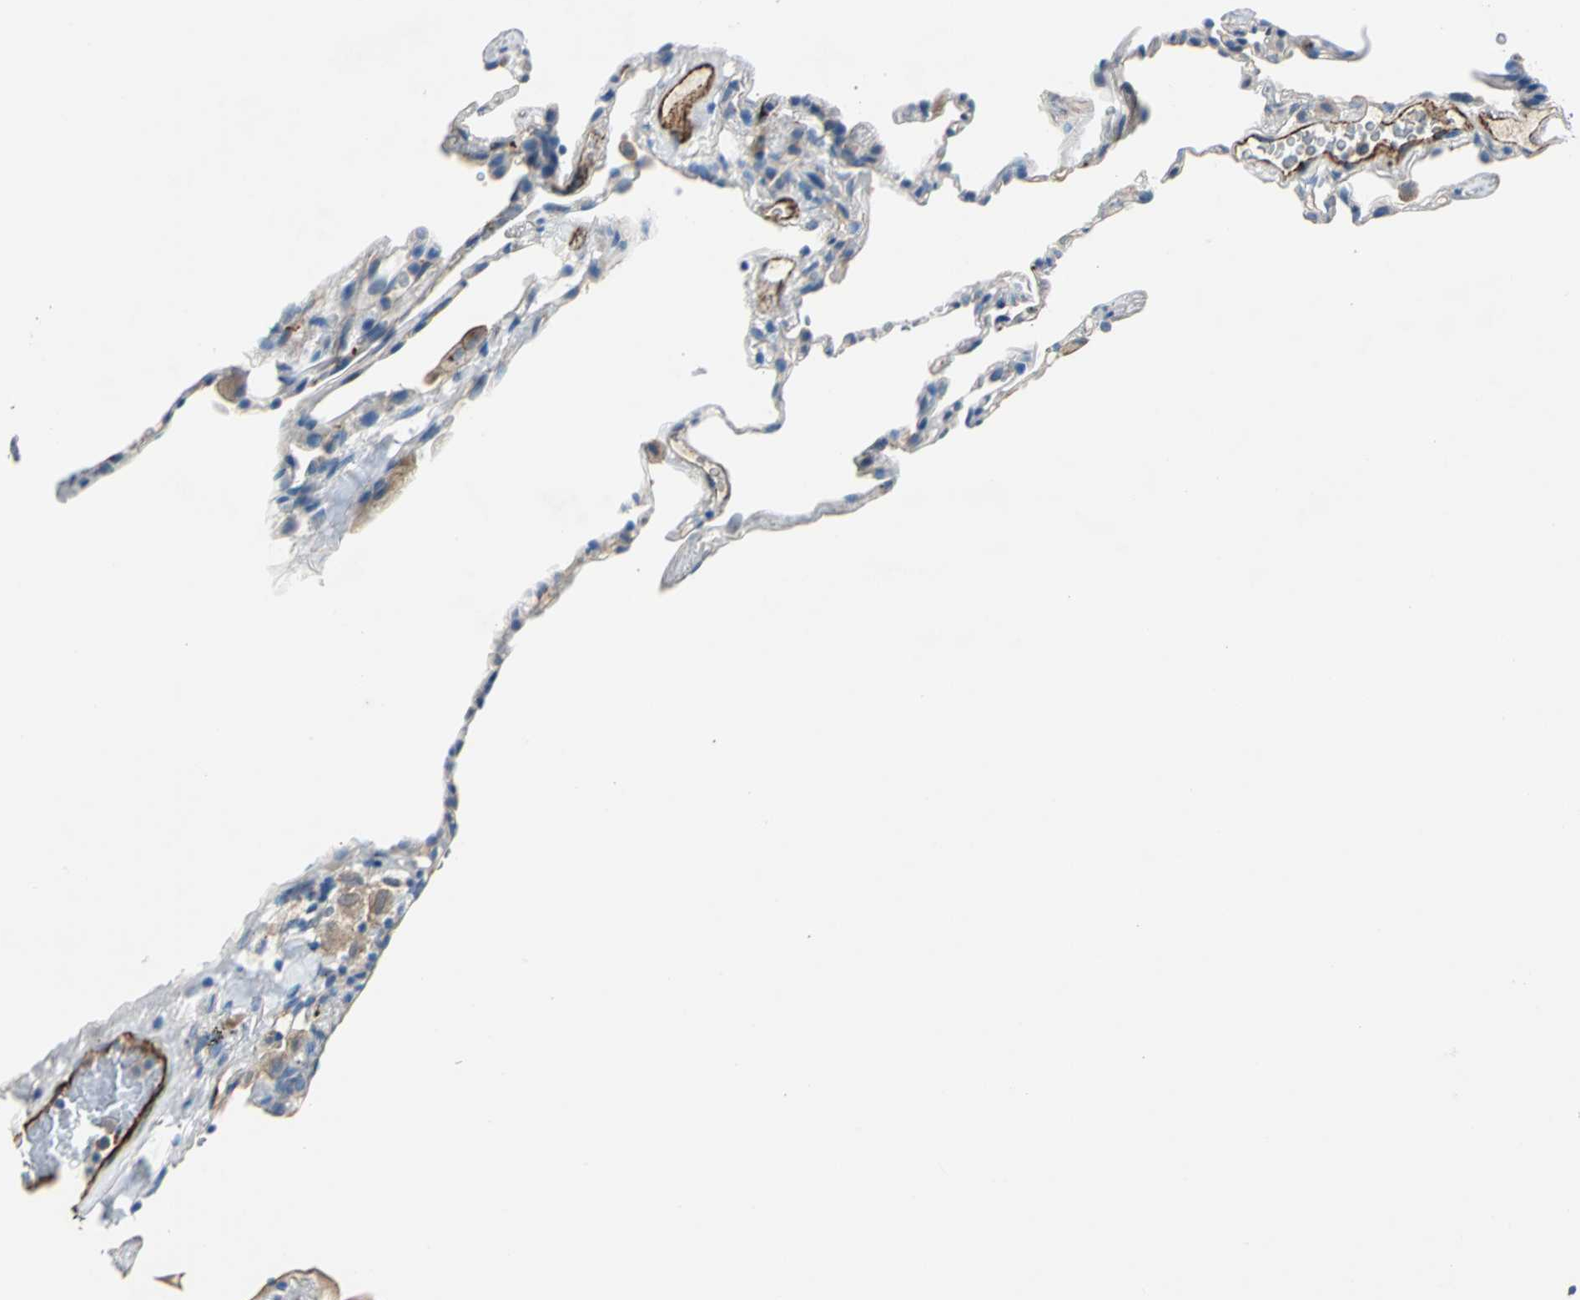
{"staining": {"intensity": "negative", "quantity": "none", "location": "none"}, "tissue": "lung", "cell_type": "Alveolar cells", "image_type": "normal", "snomed": [{"axis": "morphology", "description": "Normal tissue, NOS"}, {"axis": "topography", "description": "Lung"}], "caption": "A high-resolution photomicrograph shows immunohistochemistry (IHC) staining of normal lung, which reveals no significant staining in alveolar cells.", "gene": "SELP", "patient": {"sex": "male", "age": 59}}